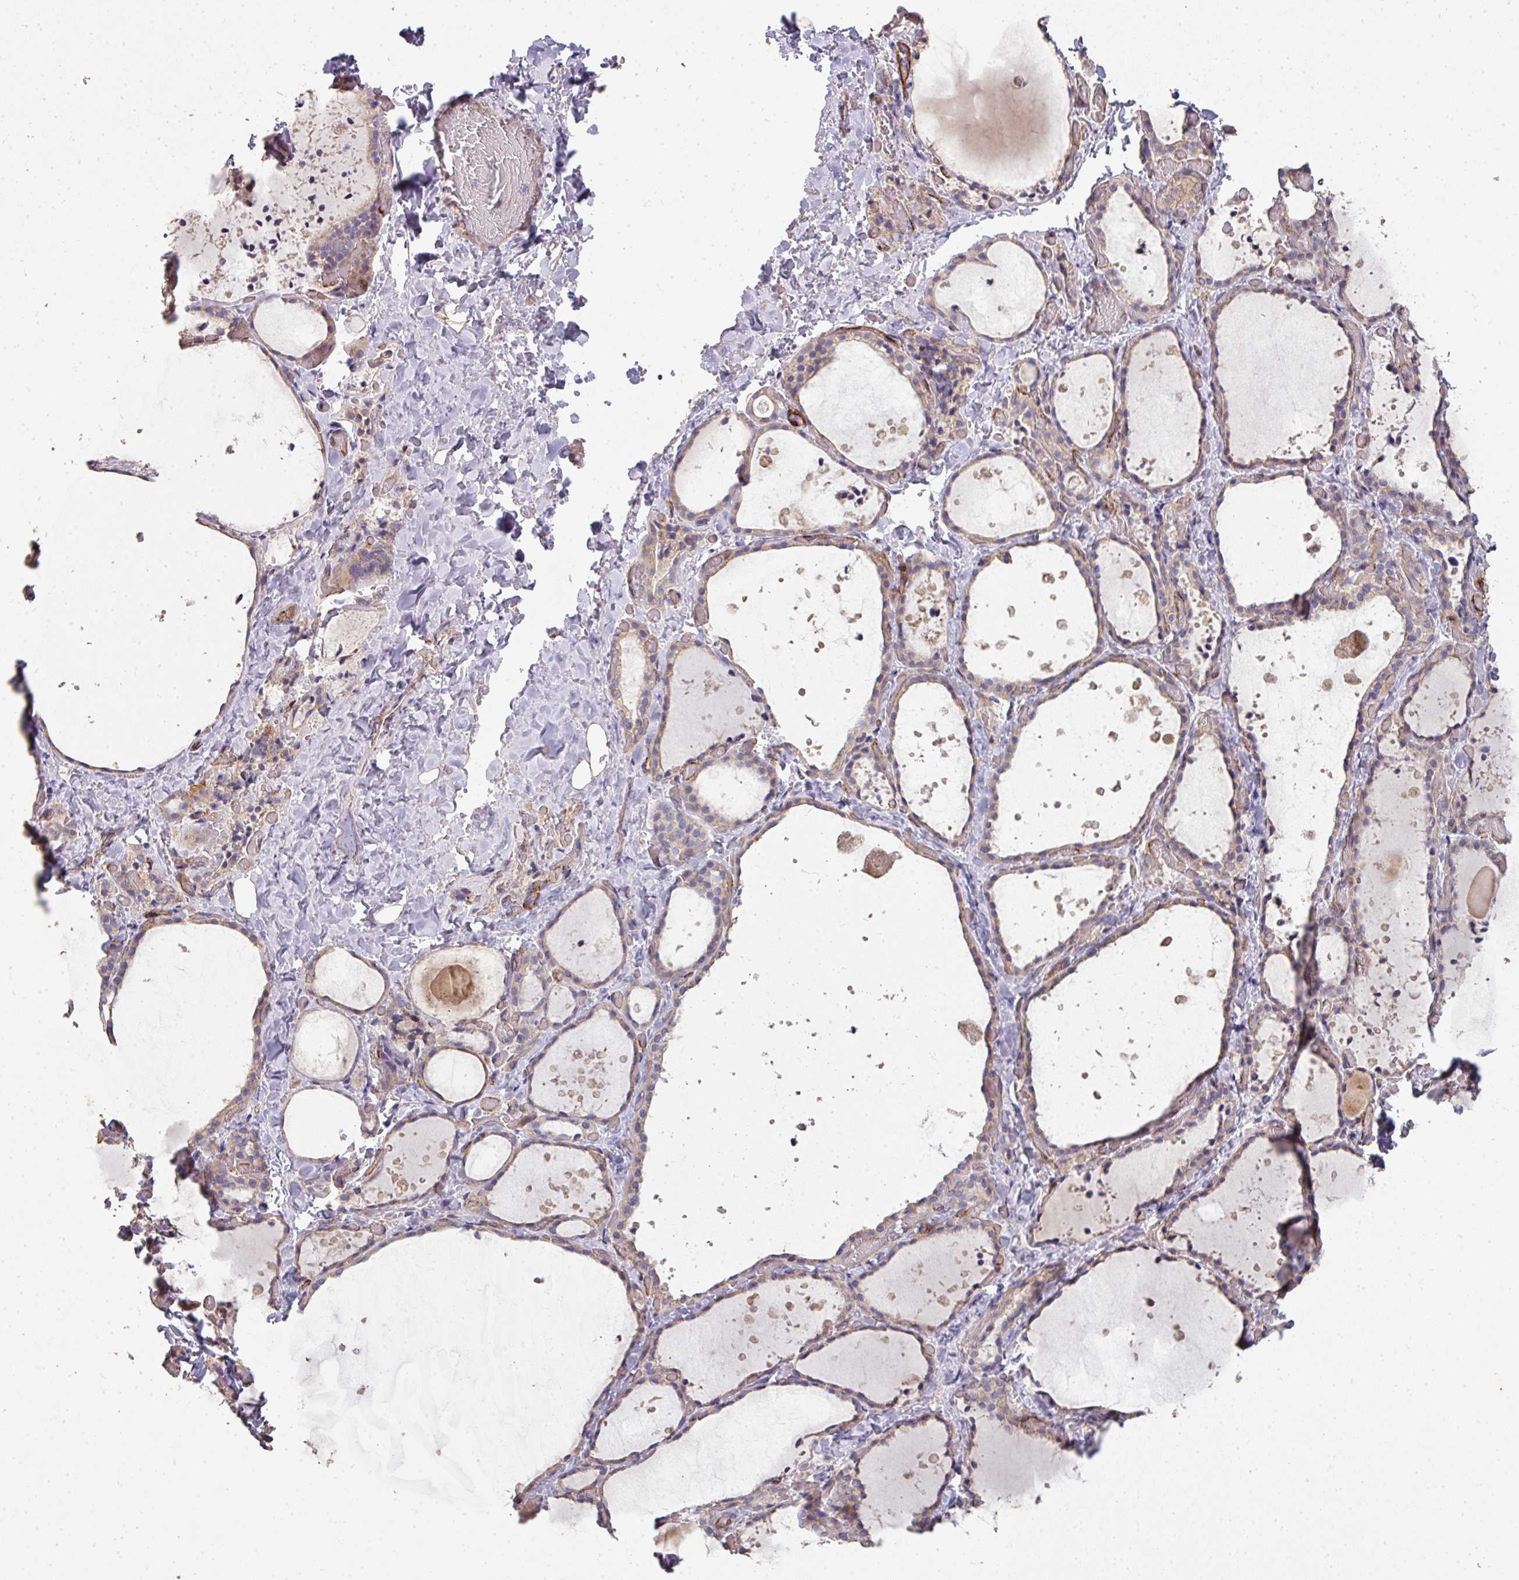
{"staining": {"intensity": "weak", "quantity": "25%-75%", "location": "cytoplasmic/membranous"}, "tissue": "thyroid gland", "cell_type": "Glandular cells", "image_type": "normal", "snomed": [{"axis": "morphology", "description": "Normal tissue, NOS"}, {"axis": "topography", "description": "Thyroid gland"}], "caption": "The image exhibits immunohistochemical staining of benign thyroid gland. There is weak cytoplasmic/membranous positivity is present in approximately 25%-75% of glandular cells. Nuclei are stained in blue.", "gene": "PCDH1", "patient": {"sex": "female", "age": 44}}